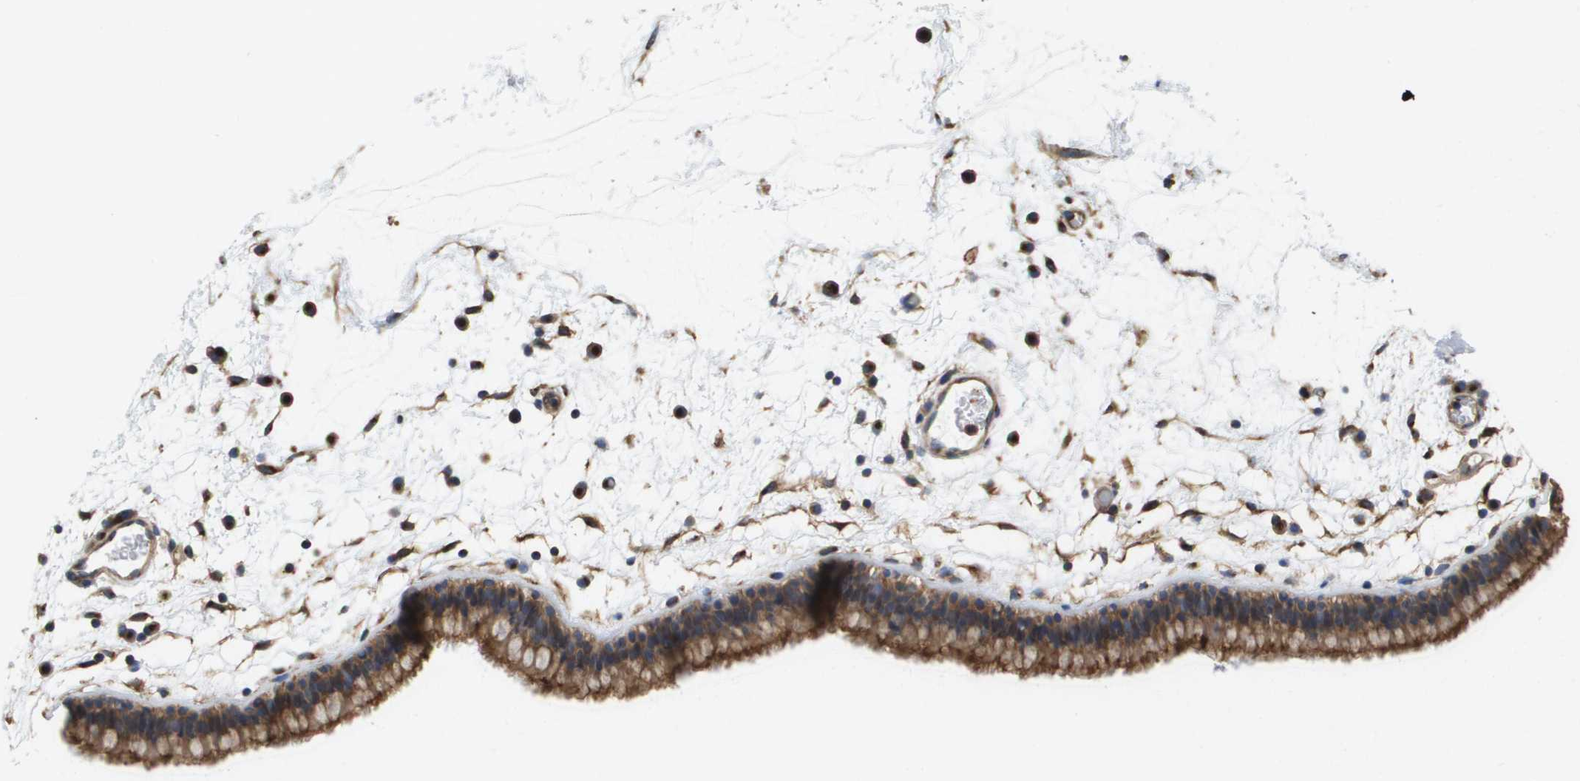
{"staining": {"intensity": "moderate", "quantity": ">75%", "location": "cytoplasmic/membranous"}, "tissue": "nasopharynx", "cell_type": "Respiratory epithelial cells", "image_type": "normal", "snomed": [{"axis": "morphology", "description": "Normal tissue, NOS"}, {"axis": "morphology", "description": "Inflammation, NOS"}, {"axis": "topography", "description": "Nasopharynx"}], "caption": "High-power microscopy captured an IHC photomicrograph of normal nasopharynx, revealing moderate cytoplasmic/membranous expression in about >75% of respiratory epithelial cells.", "gene": "BST2", "patient": {"sex": "male", "age": 48}}